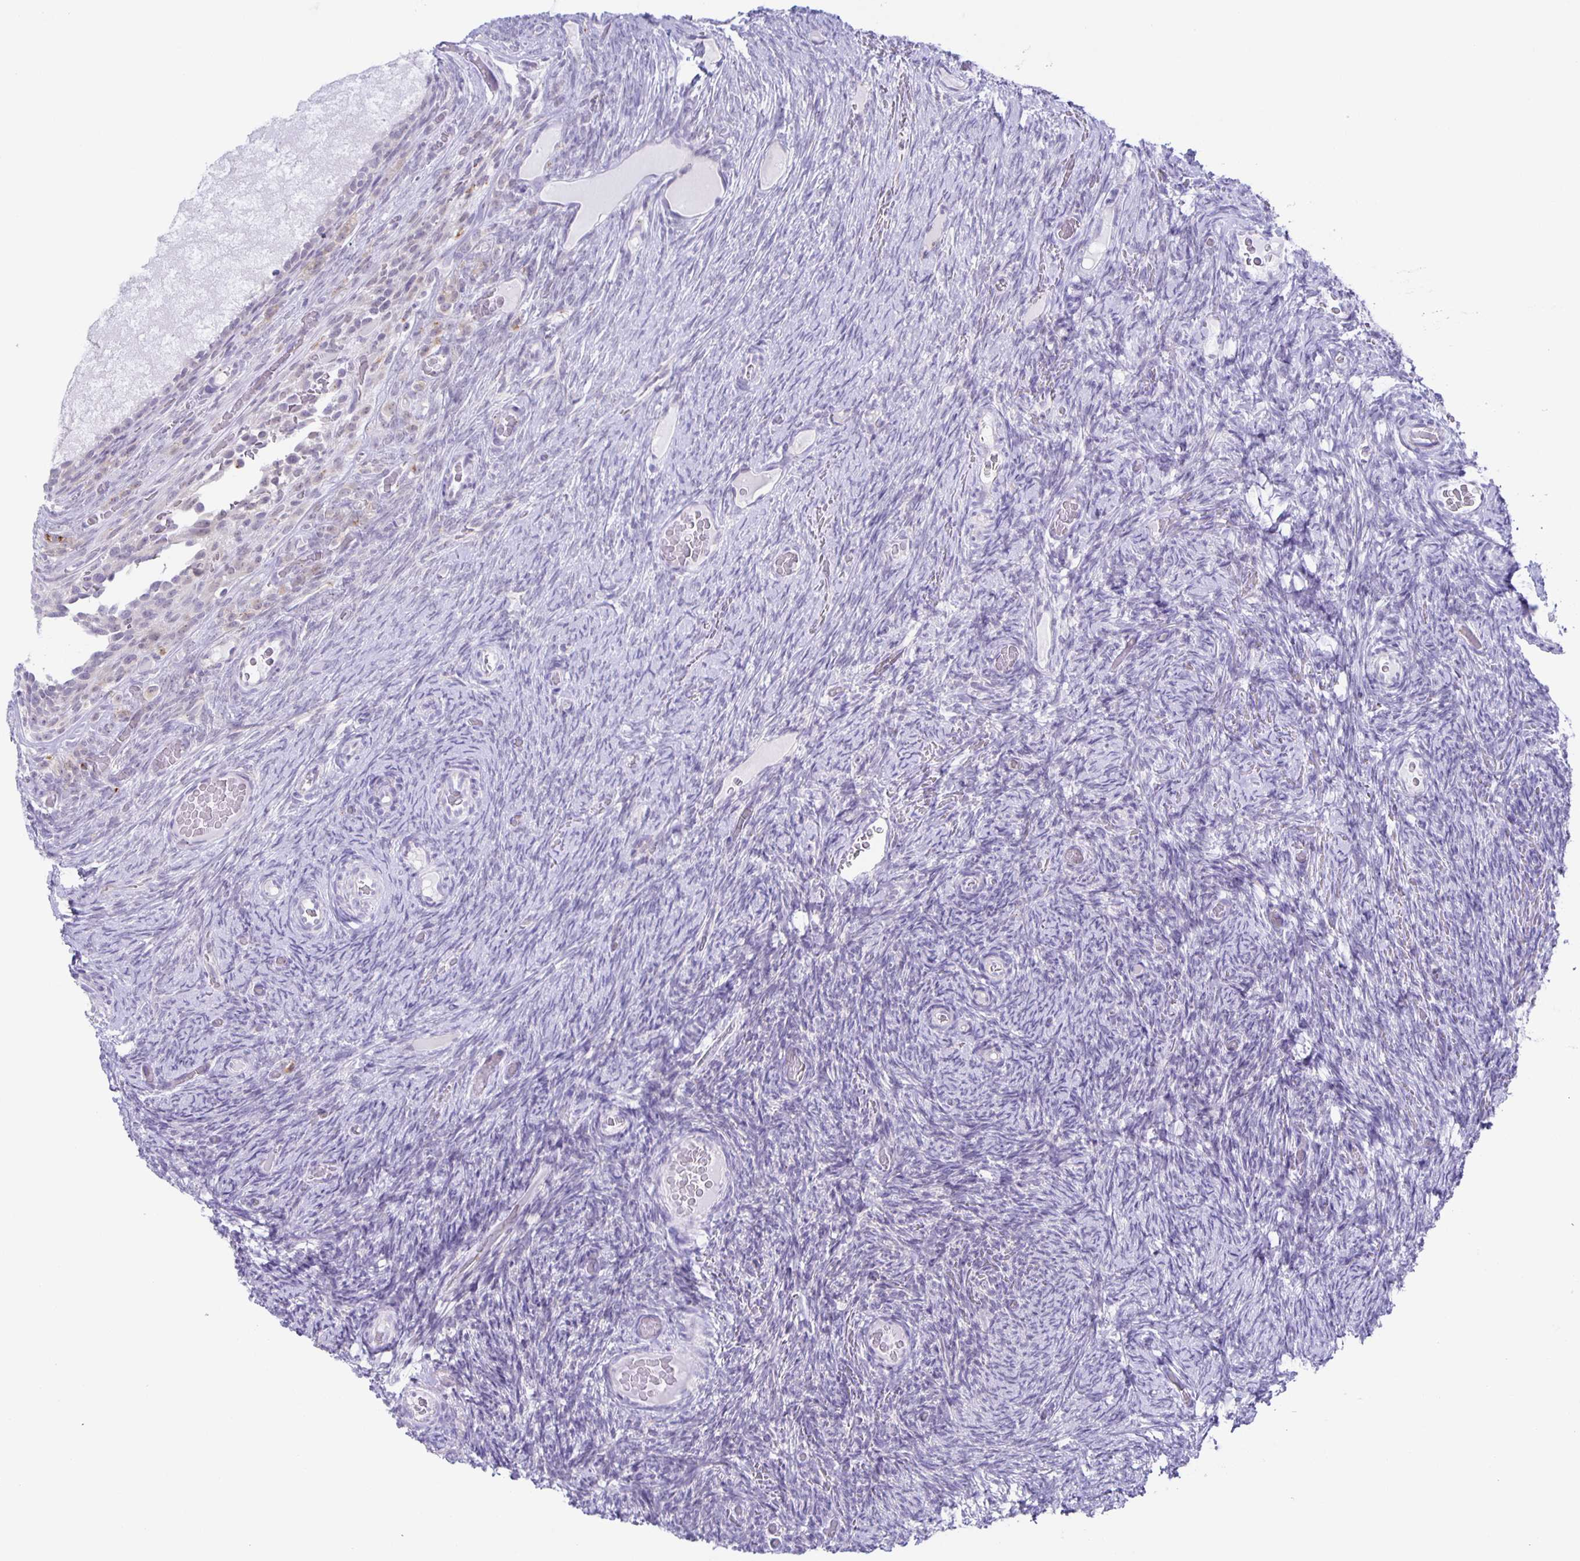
{"staining": {"intensity": "negative", "quantity": "none", "location": "none"}, "tissue": "ovary", "cell_type": "Ovarian stroma cells", "image_type": "normal", "snomed": [{"axis": "morphology", "description": "Normal tissue, NOS"}, {"axis": "topography", "description": "Ovary"}], "caption": "This histopathology image is of unremarkable ovary stained with IHC to label a protein in brown with the nuclei are counter-stained blue. There is no positivity in ovarian stroma cells. (Brightfield microscopy of DAB (3,3'-diaminobenzidine) immunohistochemistry at high magnification).", "gene": "LIPA", "patient": {"sex": "female", "age": 34}}